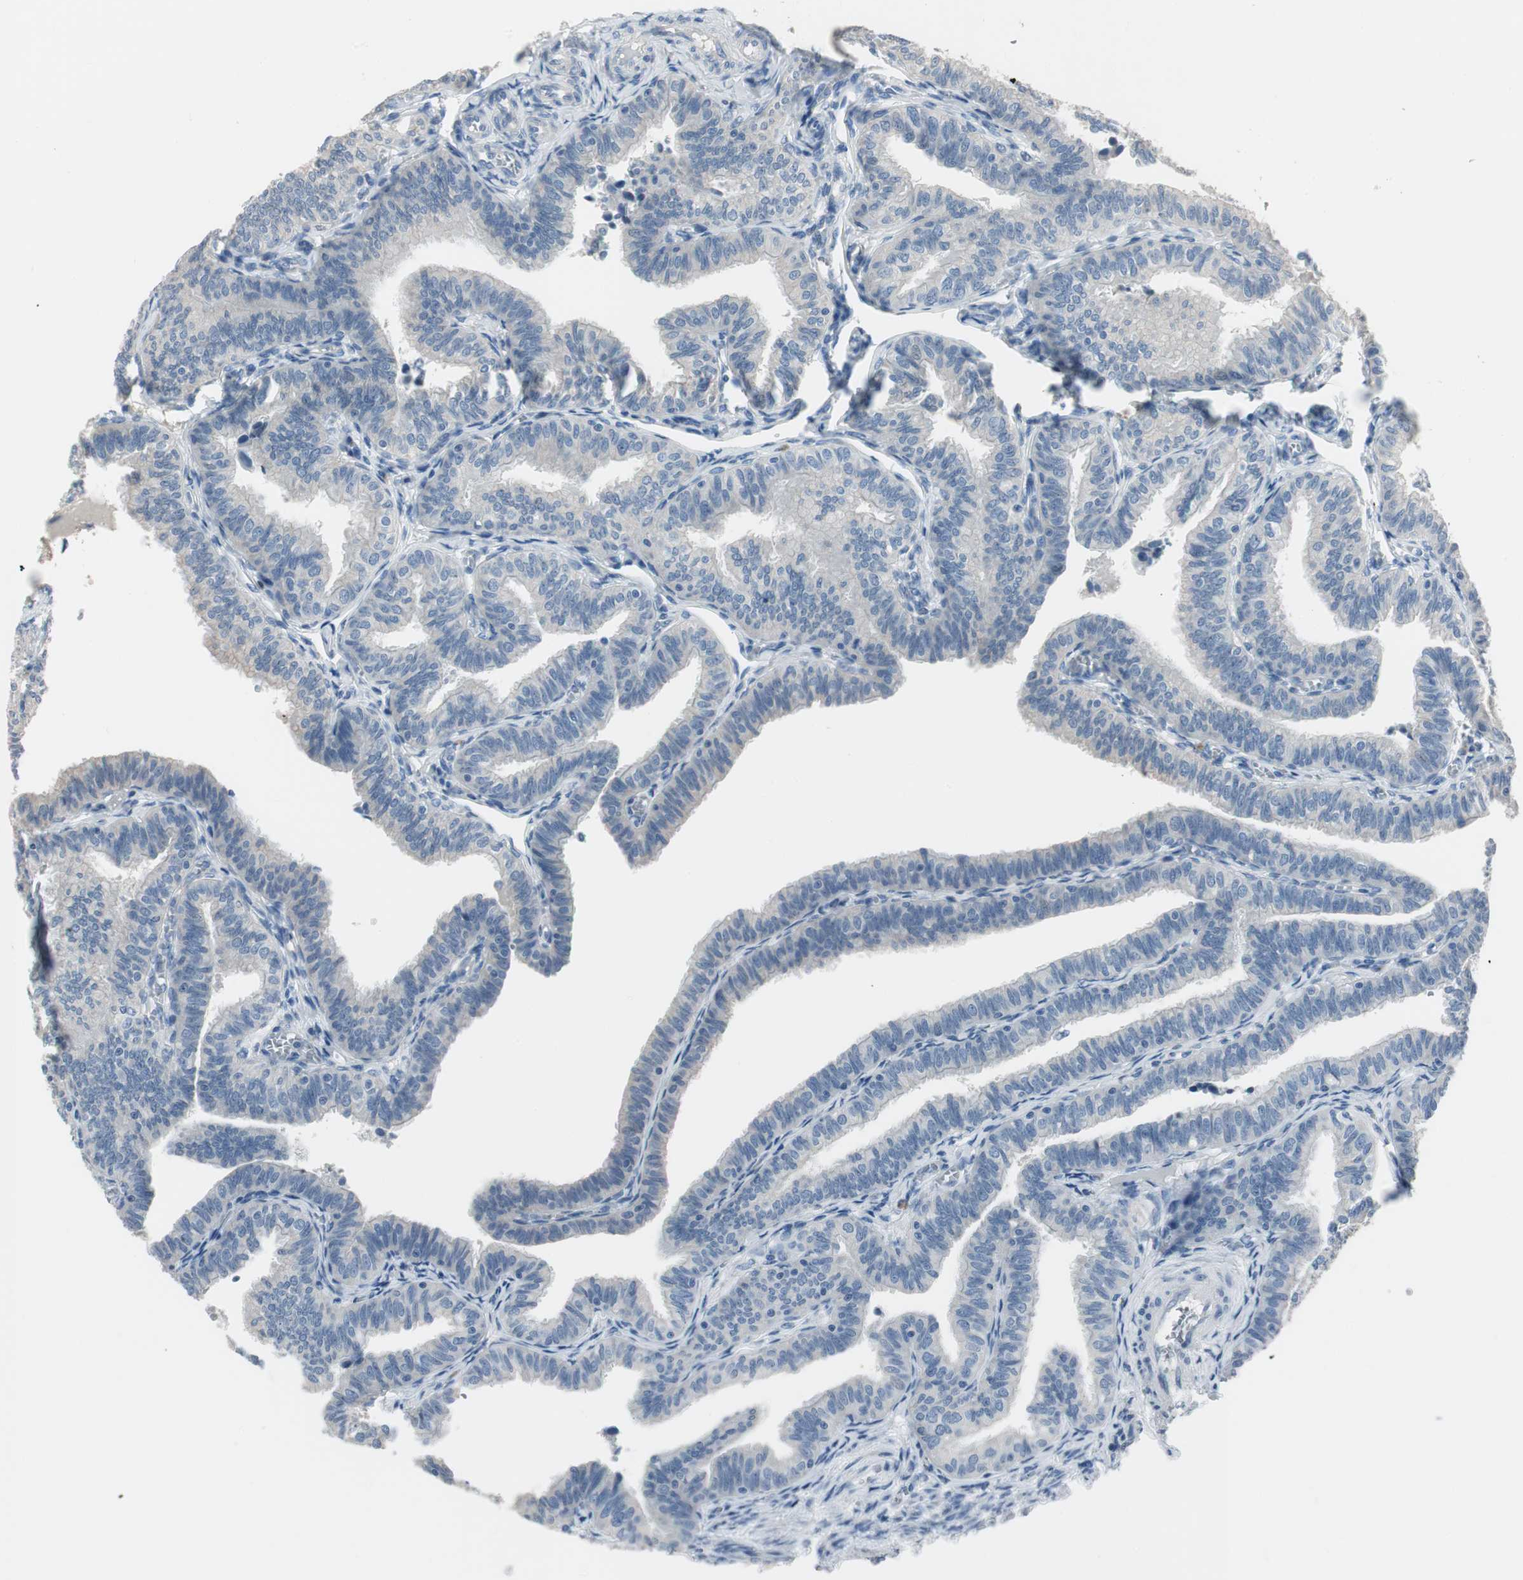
{"staining": {"intensity": "negative", "quantity": "none", "location": "none"}, "tissue": "fallopian tube", "cell_type": "Glandular cells", "image_type": "normal", "snomed": [{"axis": "morphology", "description": "Normal tissue, NOS"}, {"axis": "topography", "description": "Fallopian tube"}], "caption": "A photomicrograph of human fallopian tube is negative for staining in glandular cells. Nuclei are stained in blue.", "gene": "SPINK4", "patient": {"sex": "female", "age": 46}}